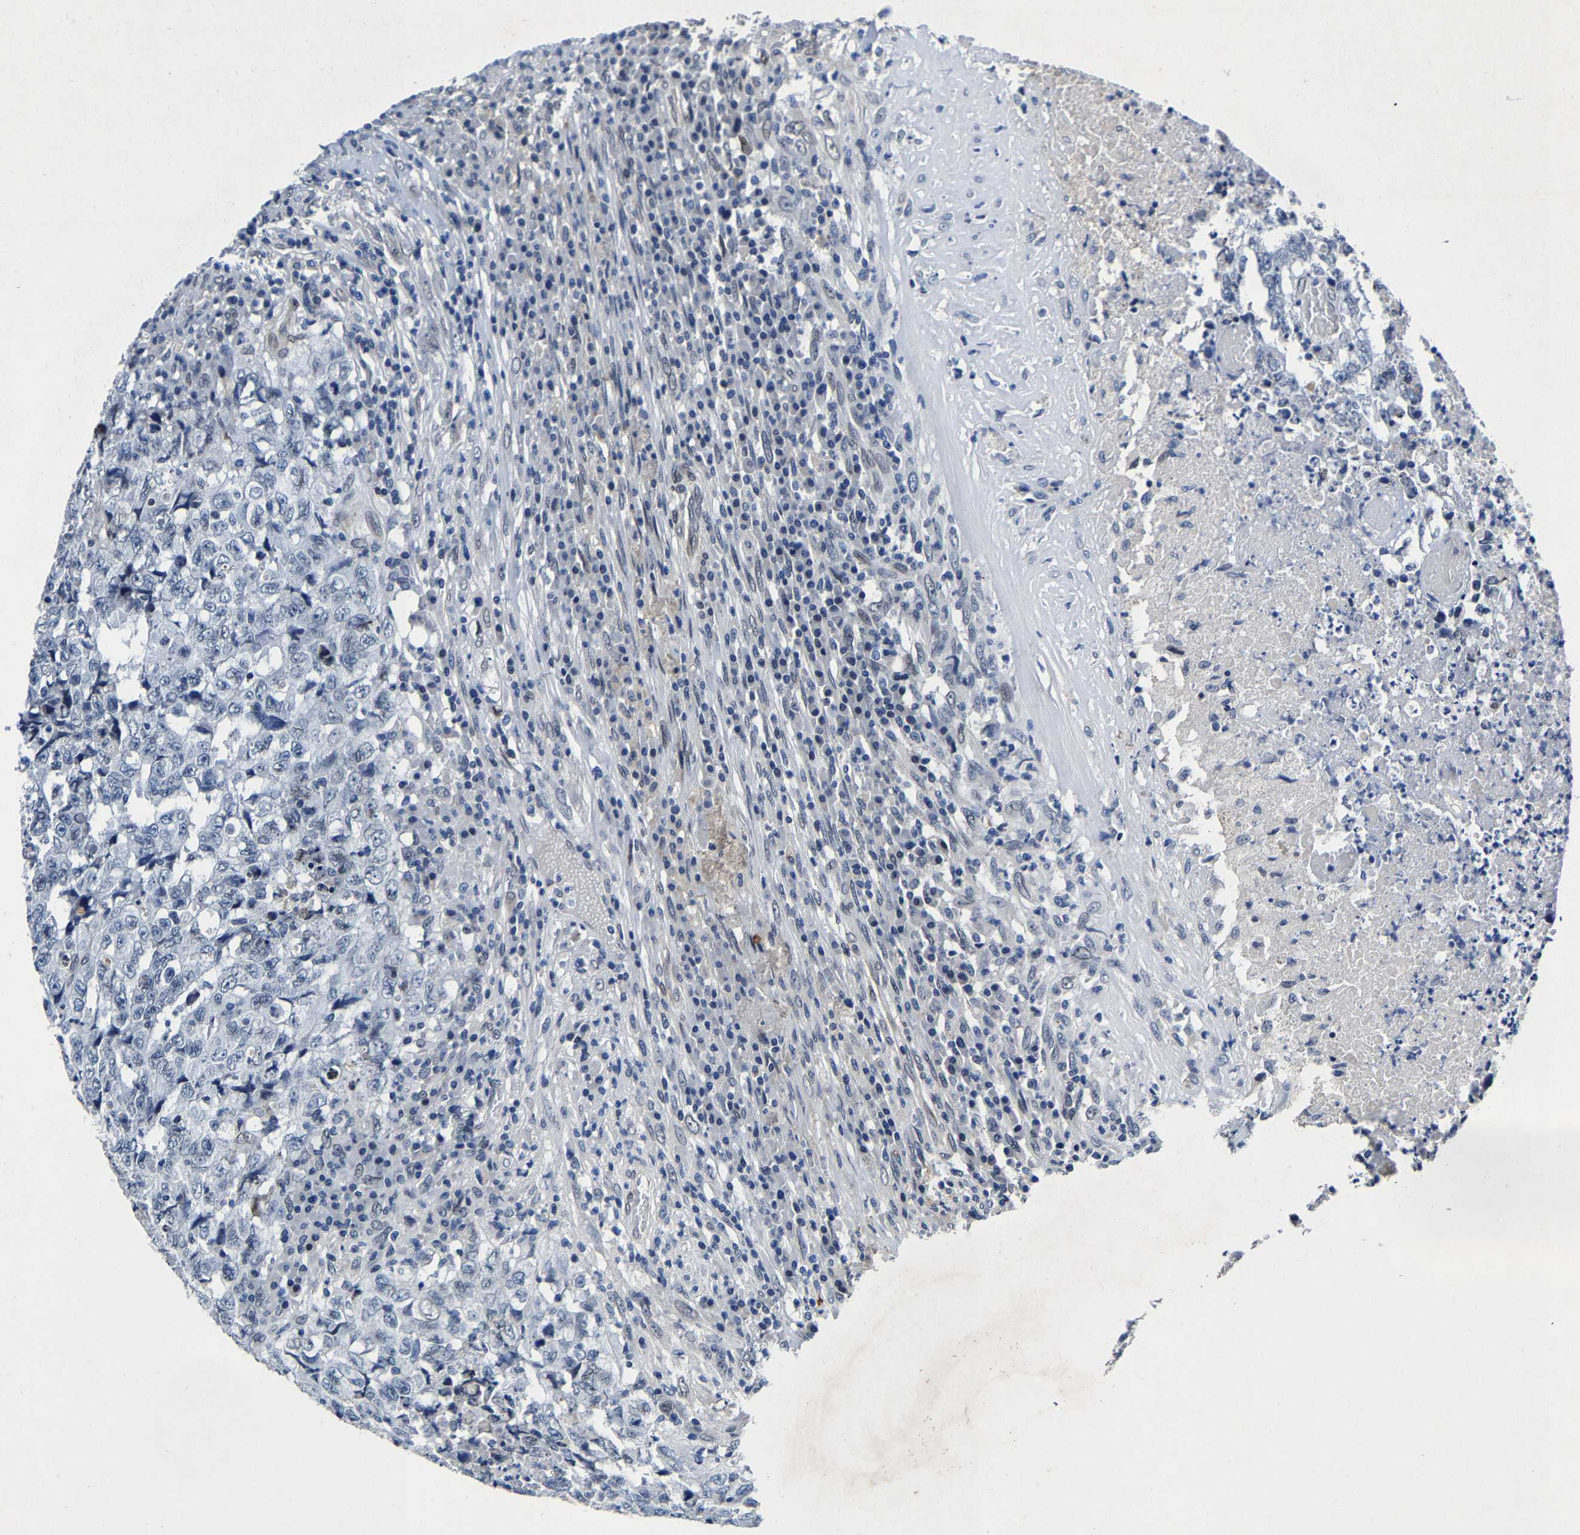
{"staining": {"intensity": "negative", "quantity": "none", "location": "none"}, "tissue": "testis cancer", "cell_type": "Tumor cells", "image_type": "cancer", "snomed": [{"axis": "morphology", "description": "Necrosis, NOS"}, {"axis": "morphology", "description": "Carcinoma, Embryonal, NOS"}, {"axis": "topography", "description": "Testis"}], "caption": "High power microscopy photomicrograph of an immunohistochemistry (IHC) image of embryonal carcinoma (testis), revealing no significant positivity in tumor cells.", "gene": "UBN2", "patient": {"sex": "male", "age": 19}}